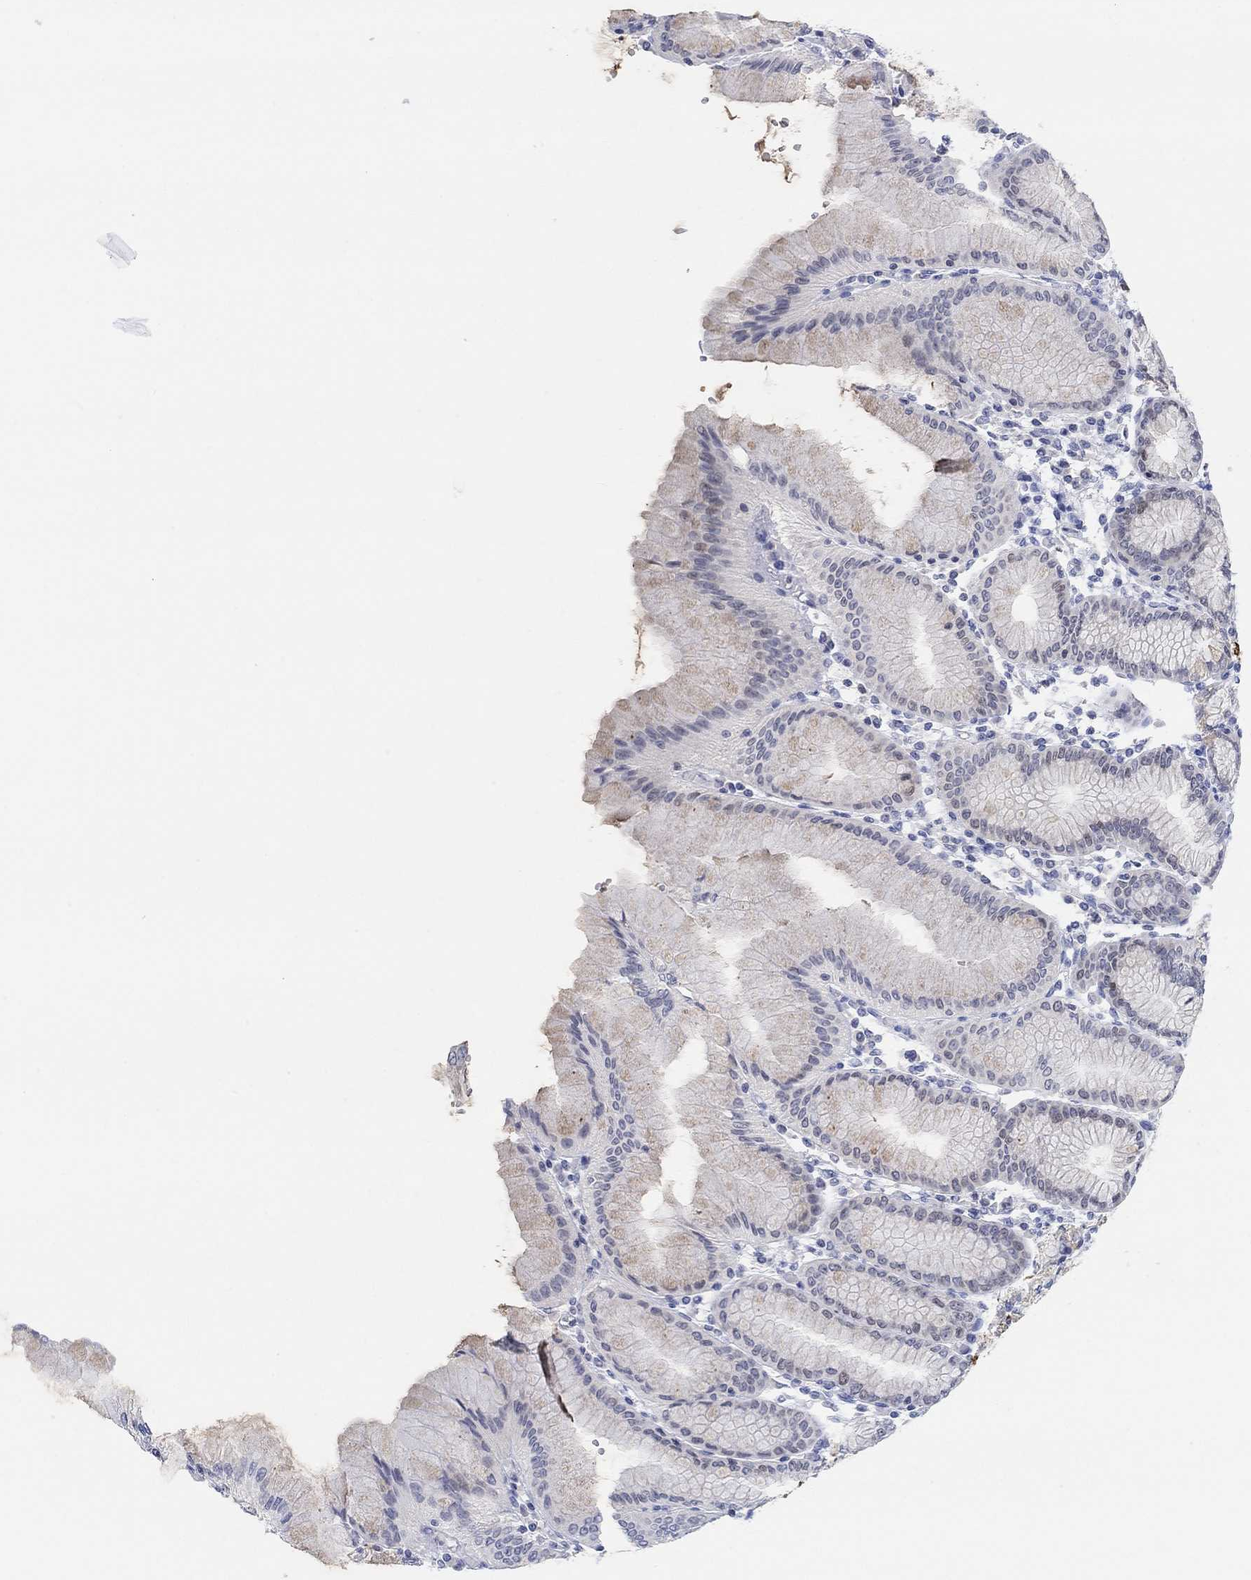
{"staining": {"intensity": "moderate", "quantity": "25%-75%", "location": "cytoplasmic/membranous"}, "tissue": "stomach", "cell_type": "Glandular cells", "image_type": "normal", "snomed": [{"axis": "morphology", "description": "Normal tissue, NOS"}, {"axis": "topography", "description": "Skeletal muscle"}, {"axis": "topography", "description": "Stomach"}], "caption": "Protein staining of benign stomach exhibits moderate cytoplasmic/membranous expression in about 25%-75% of glandular cells. The staining was performed using DAB (3,3'-diaminobenzidine) to visualize the protein expression in brown, while the nuclei were stained in blue with hematoxylin (Magnification: 20x).", "gene": "ATP6V1E2", "patient": {"sex": "female", "age": 57}}